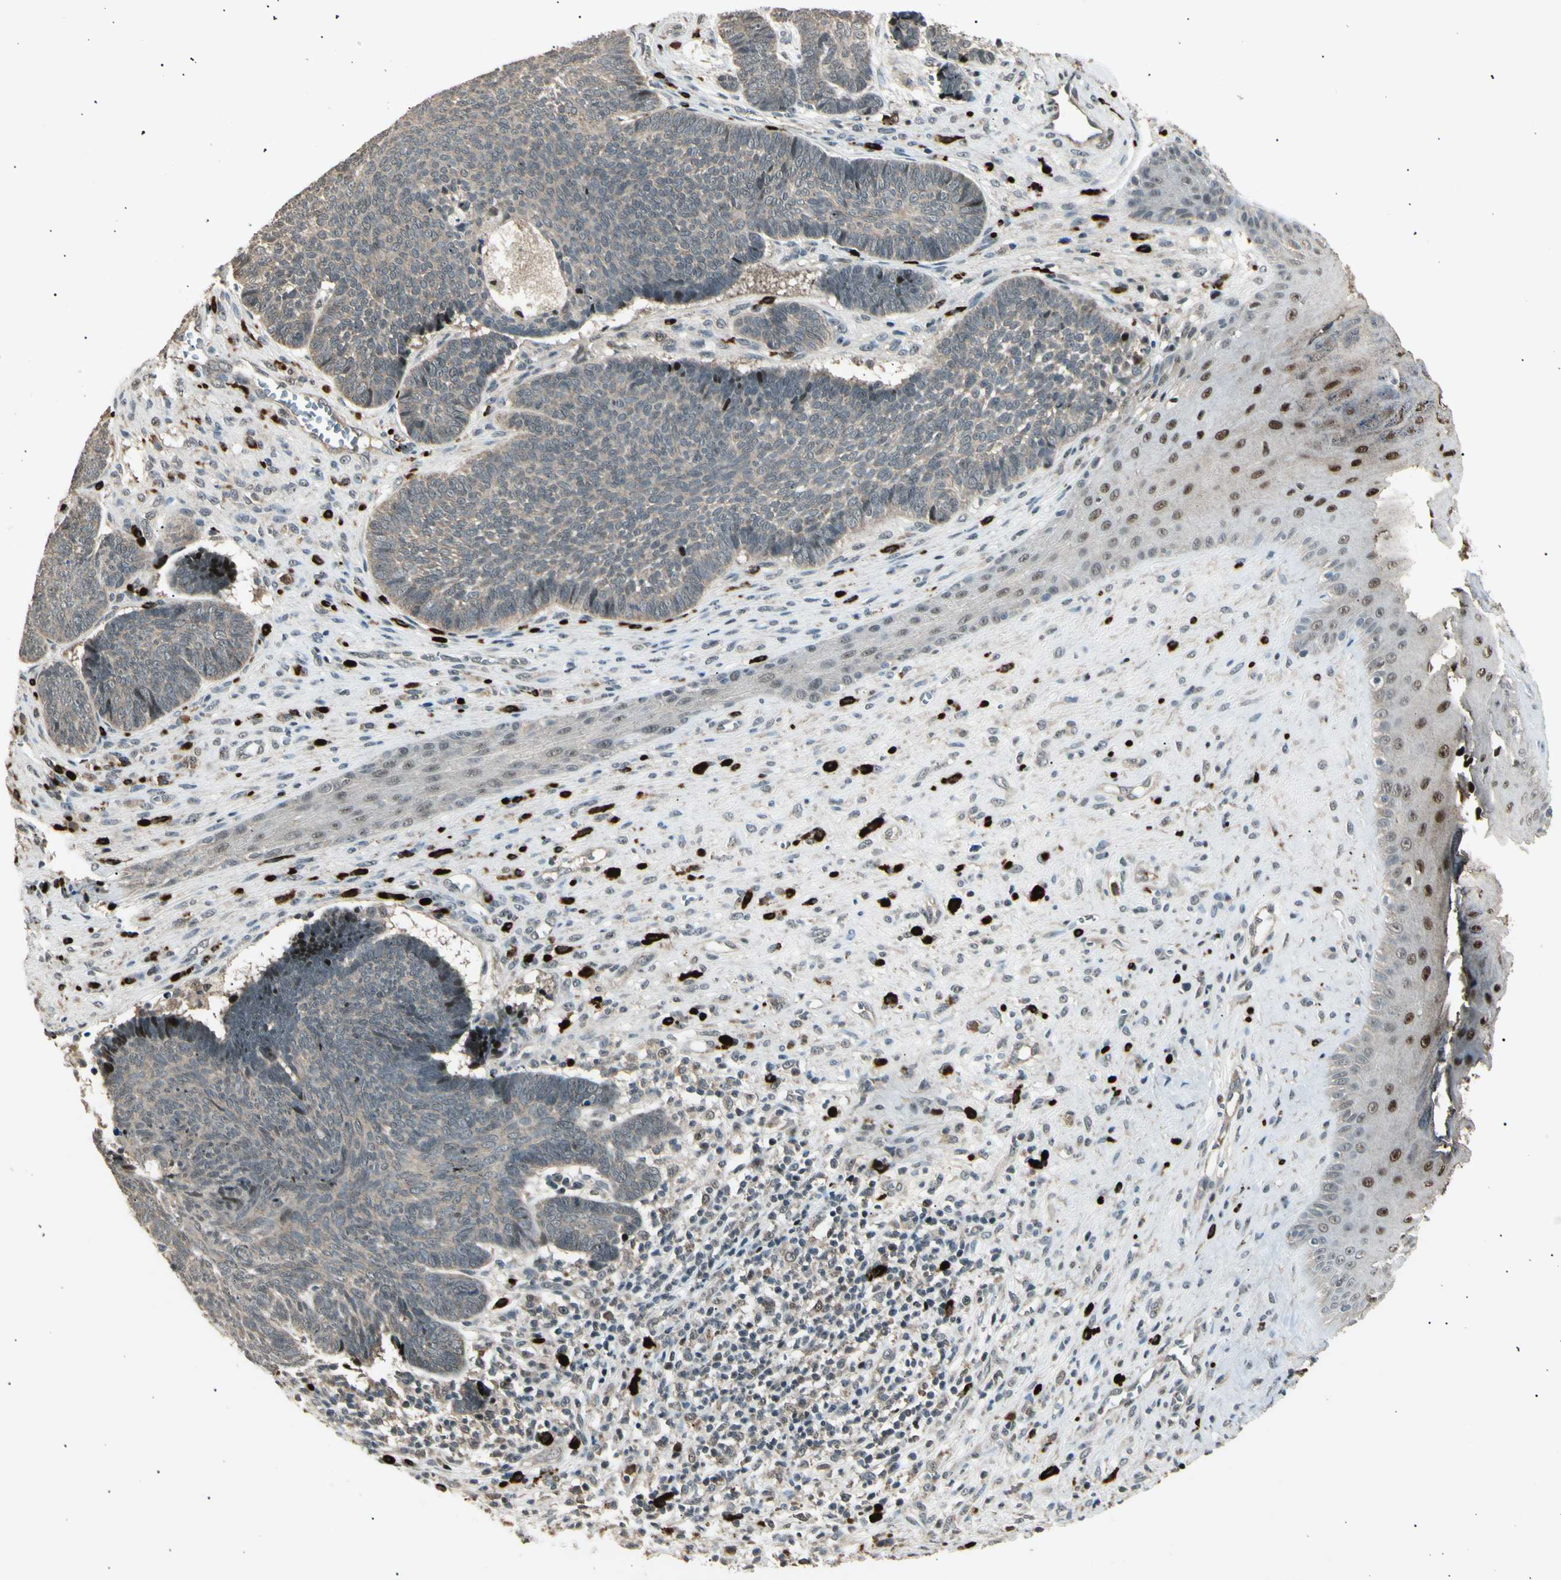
{"staining": {"intensity": "weak", "quantity": ">75%", "location": "cytoplasmic/membranous"}, "tissue": "skin cancer", "cell_type": "Tumor cells", "image_type": "cancer", "snomed": [{"axis": "morphology", "description": "Basal cell carcinoma"}, {"axis": "topography", "description": "Skin"}], "caption": "Immunohistochemistry (IHC) image of neoplastic tissue: skin cancer (basal cell carcinoma) stained using IHC reveals low levels of weak protein expression localized specifically in the cytoplasmic/membranous of tumor cells, appearing as a cytoplasmic/membranous brown color.", "gene": "NUAK2", "patient": {"sex": "male", "age": 84}}